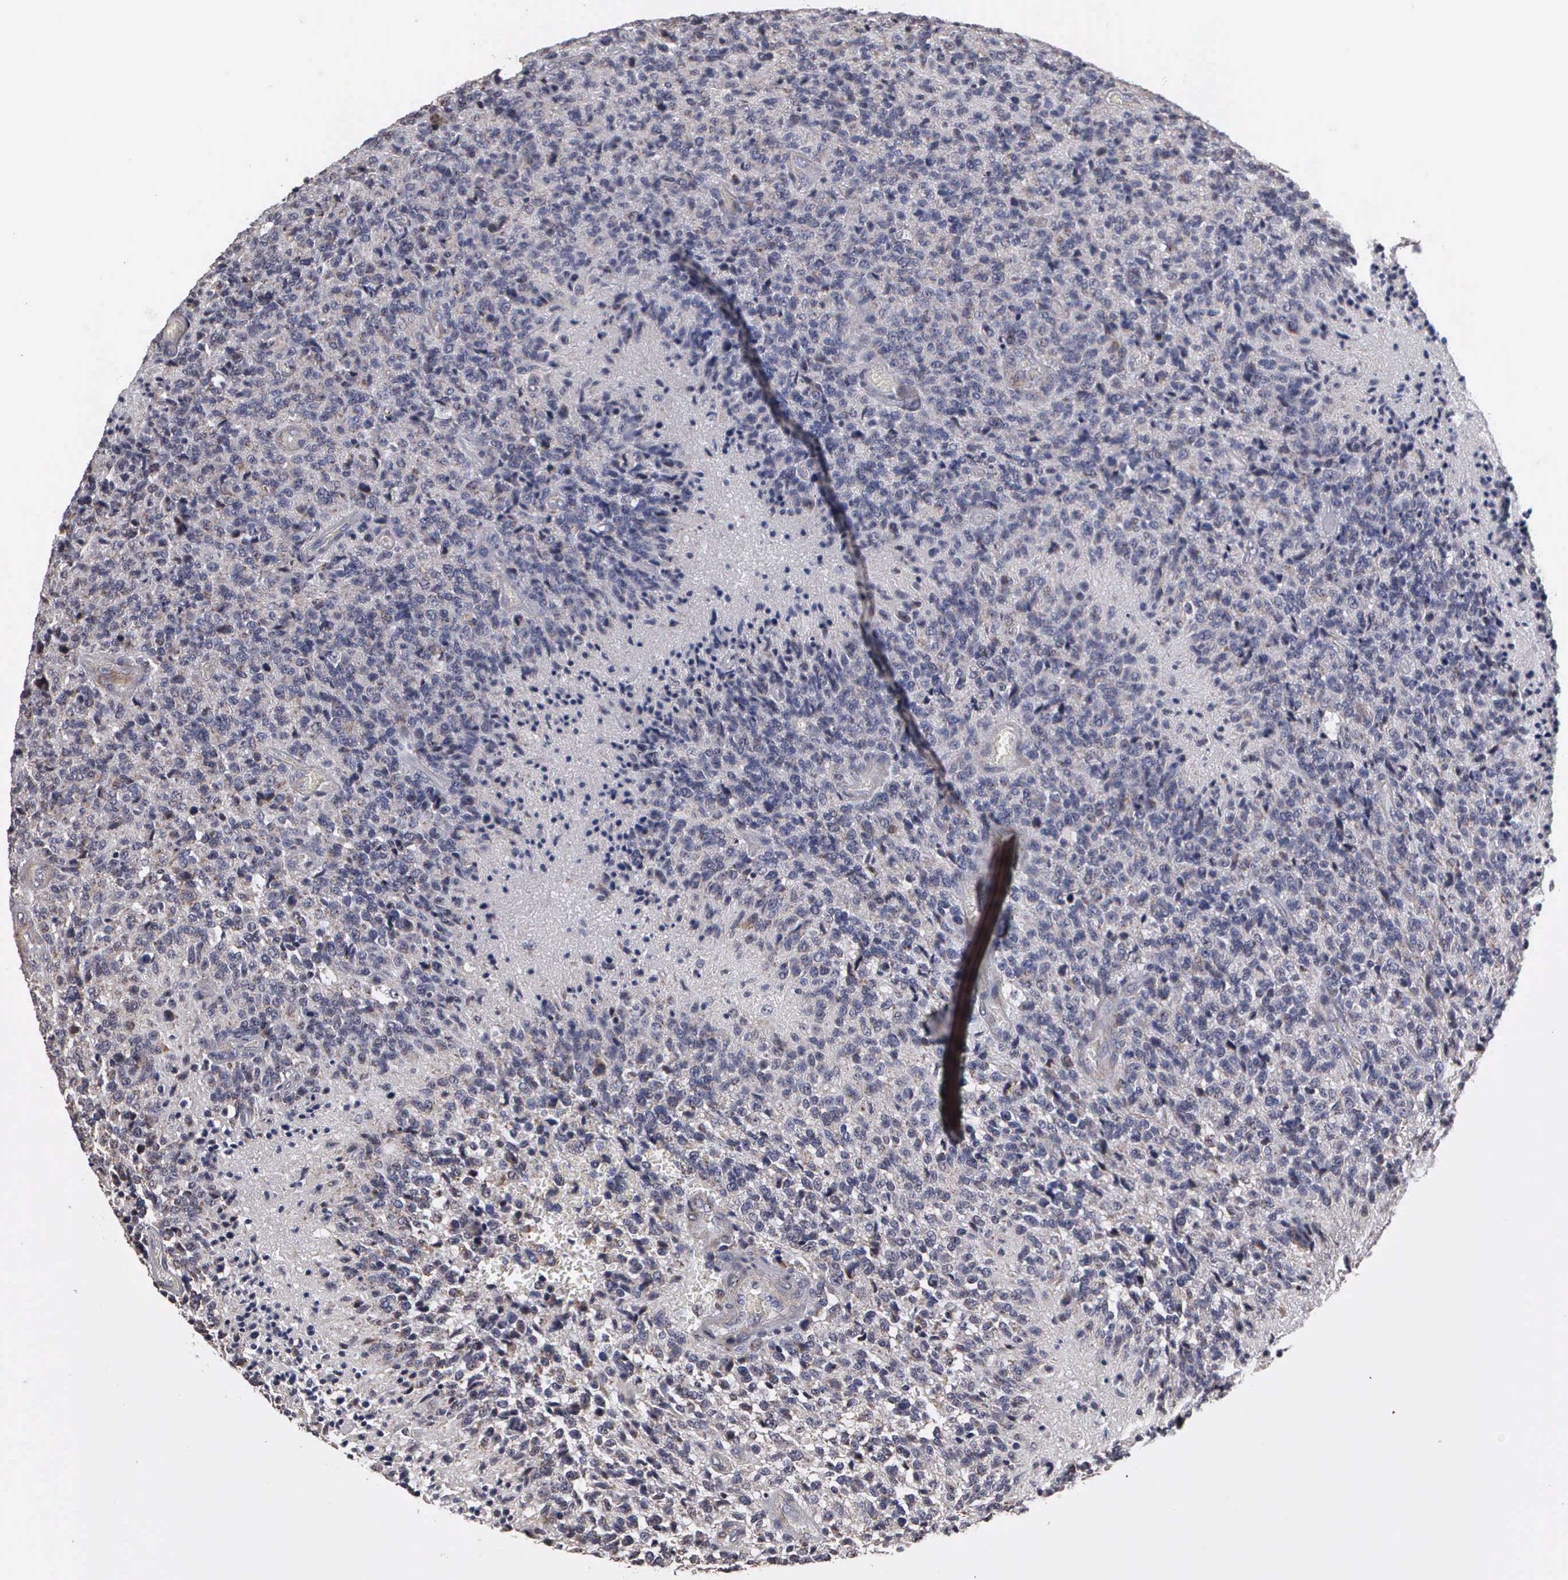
{"staining": {"intensity": "weak", "quantity": "<25%", "location": "cytoplasmic/membranous,nuclear"}, "tissue": "glioma", "cell_type": "Tumor cells", "image_type": "cancer", "snomed": [{"axis": "morphology", "description": "Glioma, malignant, High grade"}, {"axis": "topography", "description": "Brain"}], "caption": "High magnification brightfield microscopy of malignant glioma (high-grade) stained with DAB (3,3'-diaminobenzidine) (brown) and counterstained with hematoxylin (blue): tumor cells show no significant positivity.", "gene": "NGDN", "patient": {"sex": "male", "age": 36}}